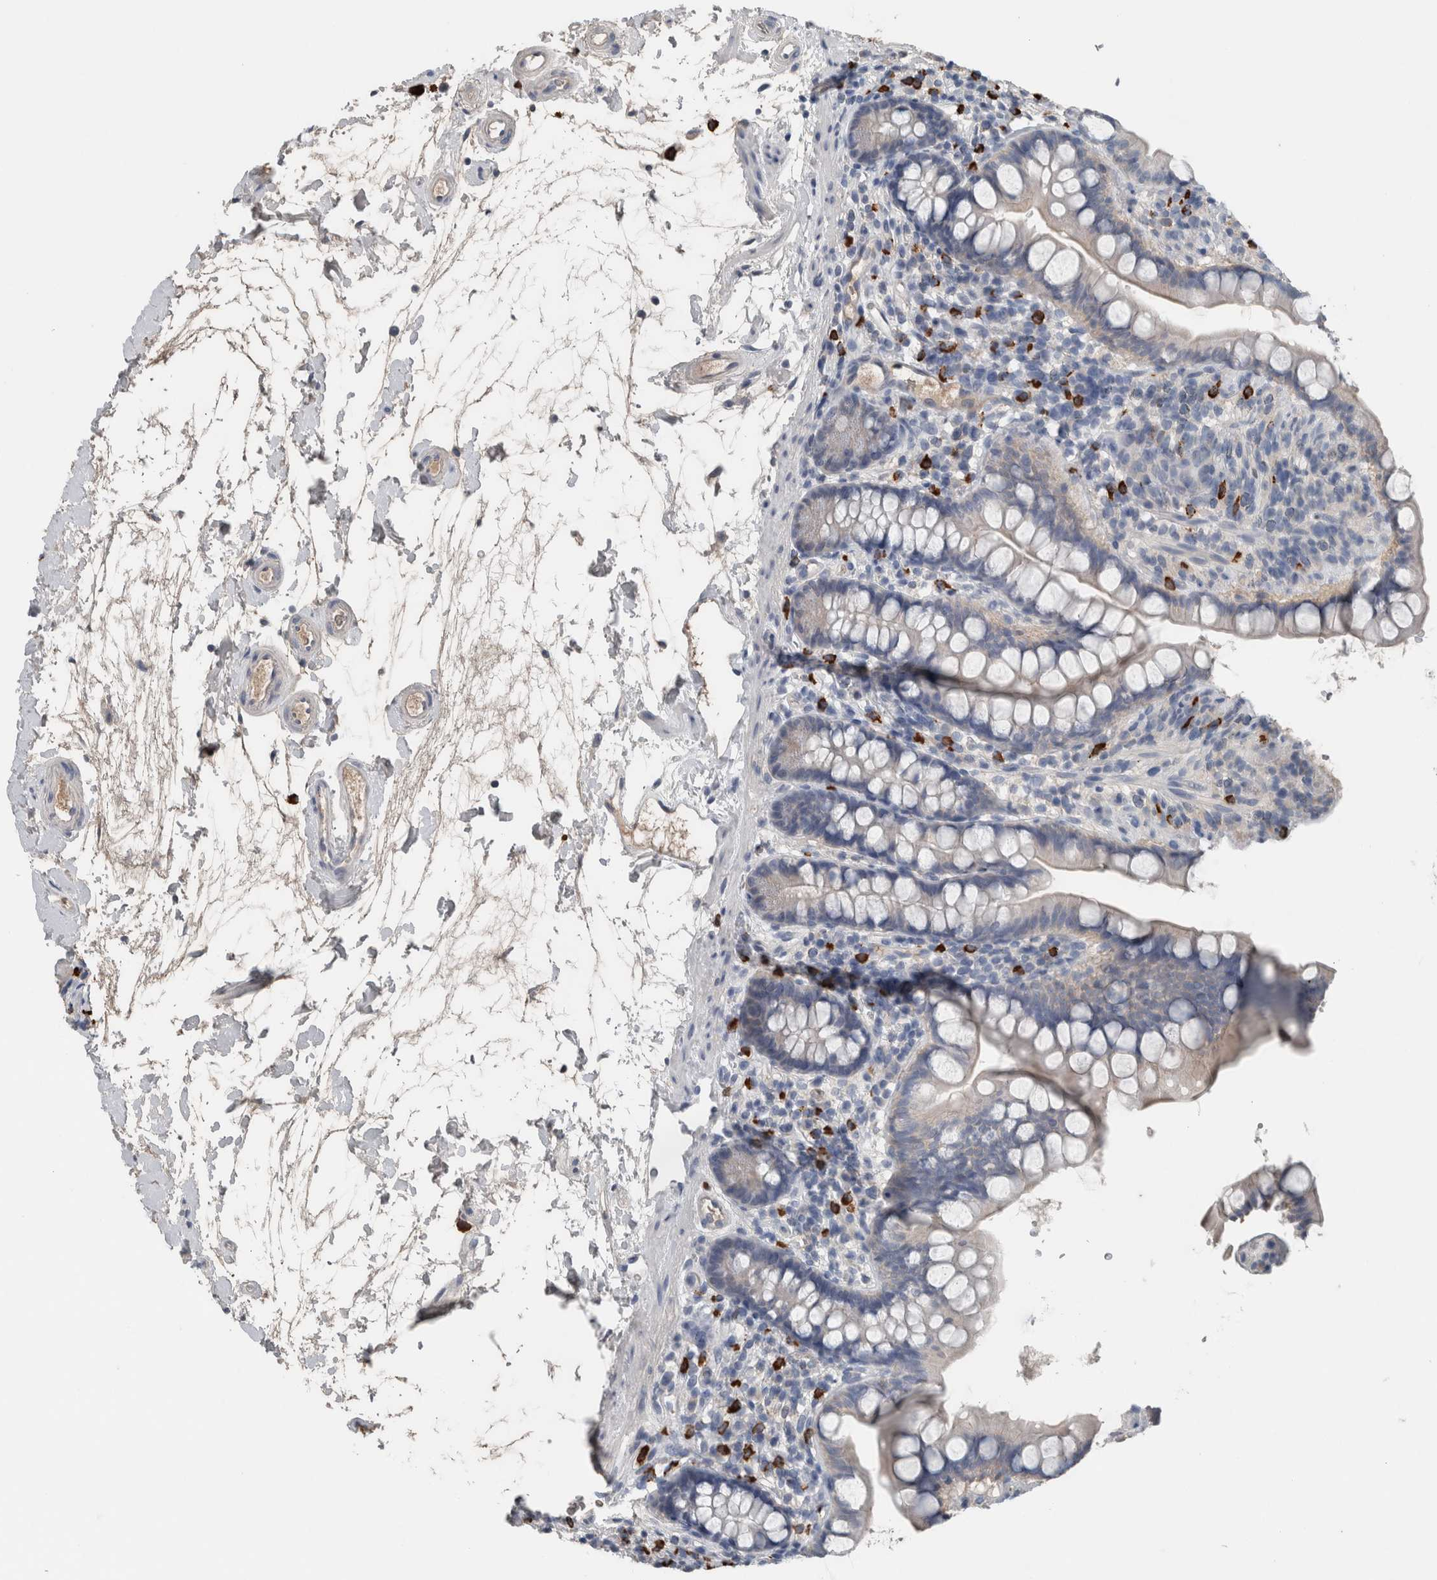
{"staining": {"intensity": "negative", "quantity": "none", "location": "none"}, "tissue": "small intestine", "cell_type": "Glandular cells", "image_type": "normal", "snomed": [{"axis": "morphology", "description": "Normal tissue, NOS"}, {"axis": "topography", "description": "Small intestine"}], "caption": "Human small intestine stained for a protein using immunohistochemistry (IHC) demonstrates no positivity in glandular cells.", "gene": "CRNN", "patient": {"sex": "female", "age": 84}}